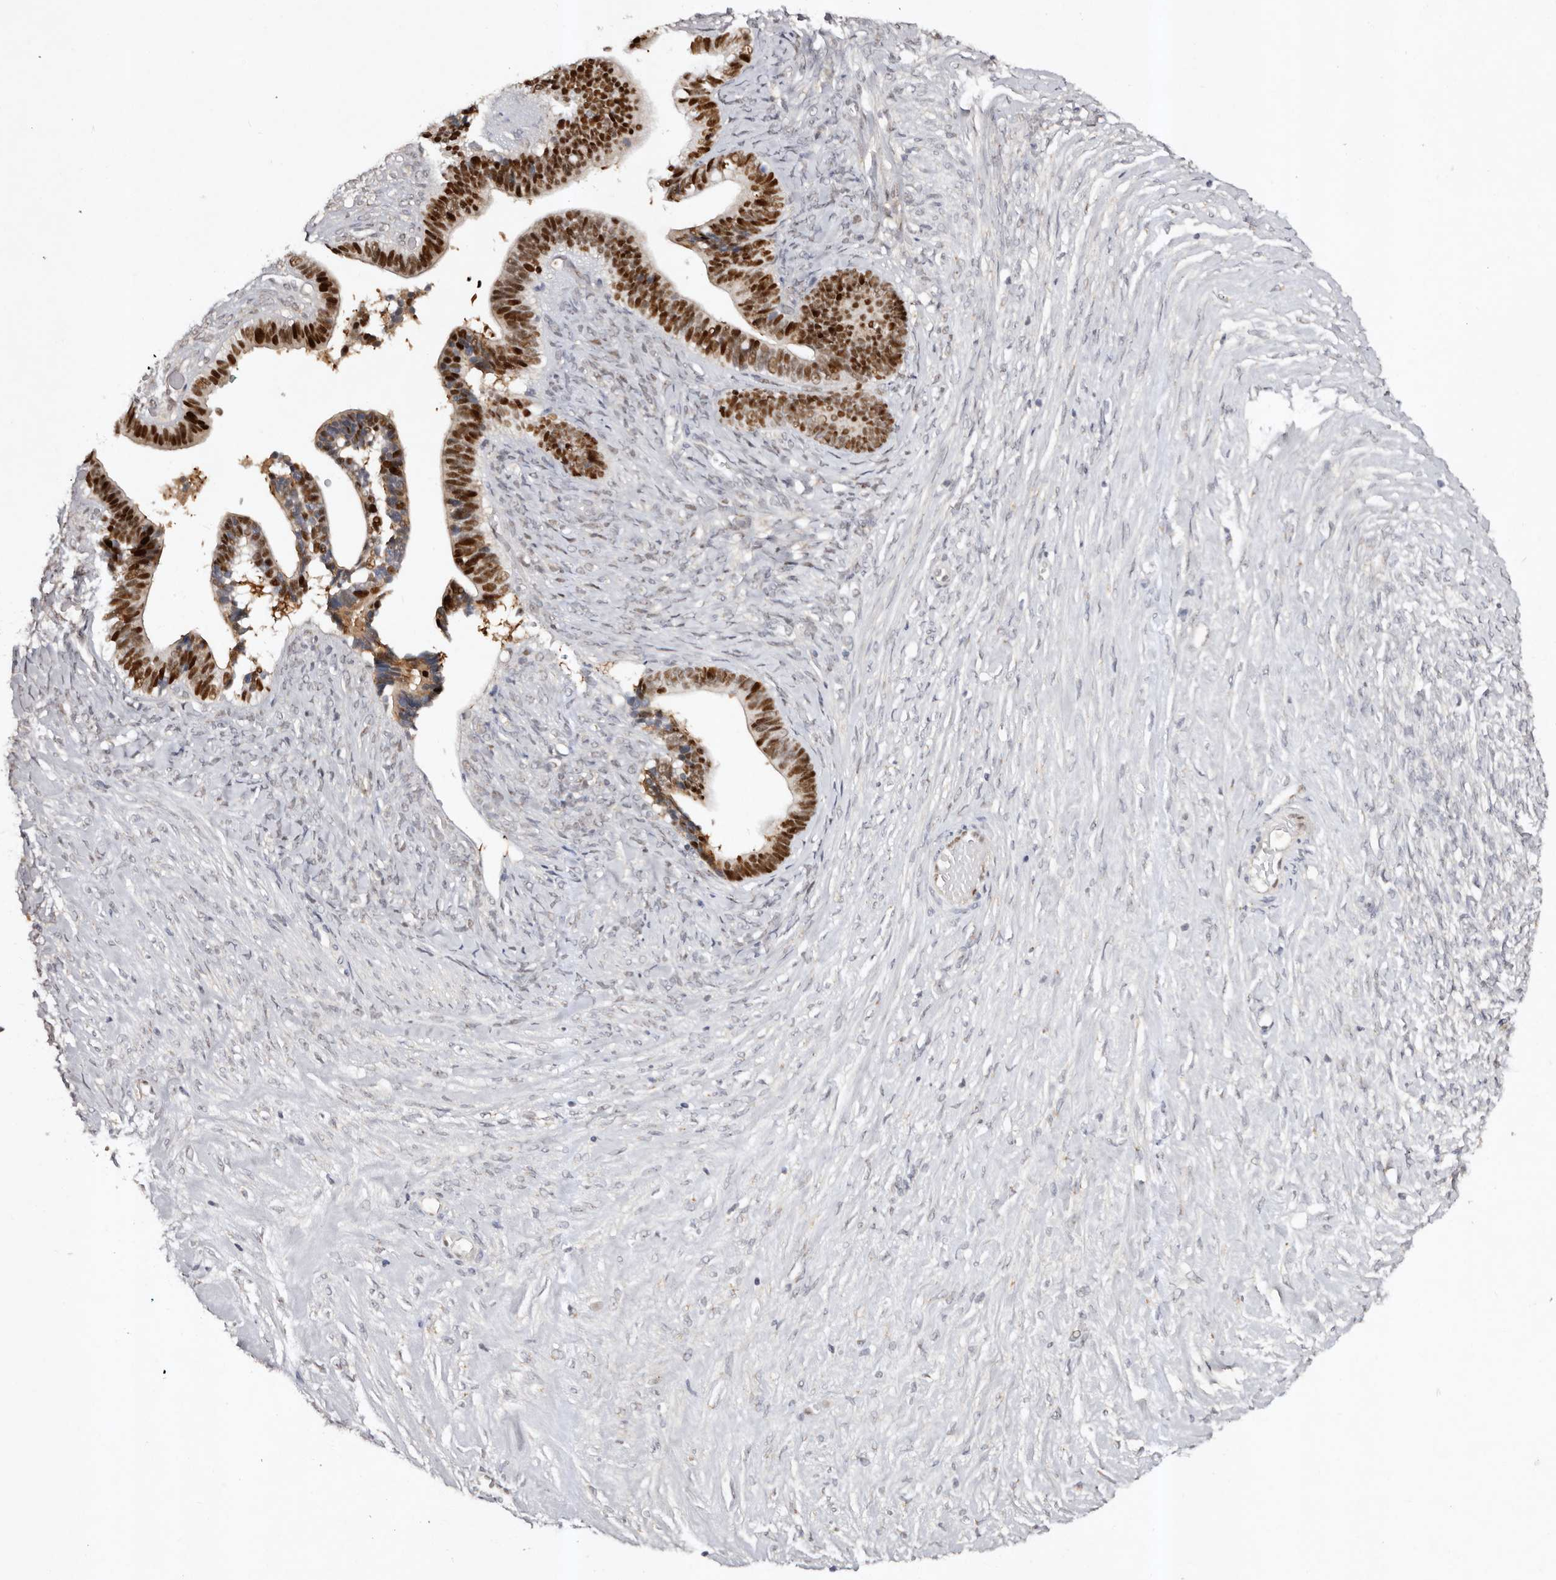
{"staining": {"intensity": "strong", "quantity": ">75%", "location": "nuclear"}, "tissue": "ovarian cancer", "cell_type": "Tumor cells", "image_type": "cancer", "snomed": [{"axis": "morphology", "description": "Cystadenocarcinoma, serous, NOS"}, {"axis": "topography", "description": "Ovary"}], "caption": "Immunohistochemistry of human ovarian cancer displays high levels of strong nuclear expression in approximately >75% of tumor cells.", "gene": "KLF7", "patient": {"sex": "female", "age": 56}}